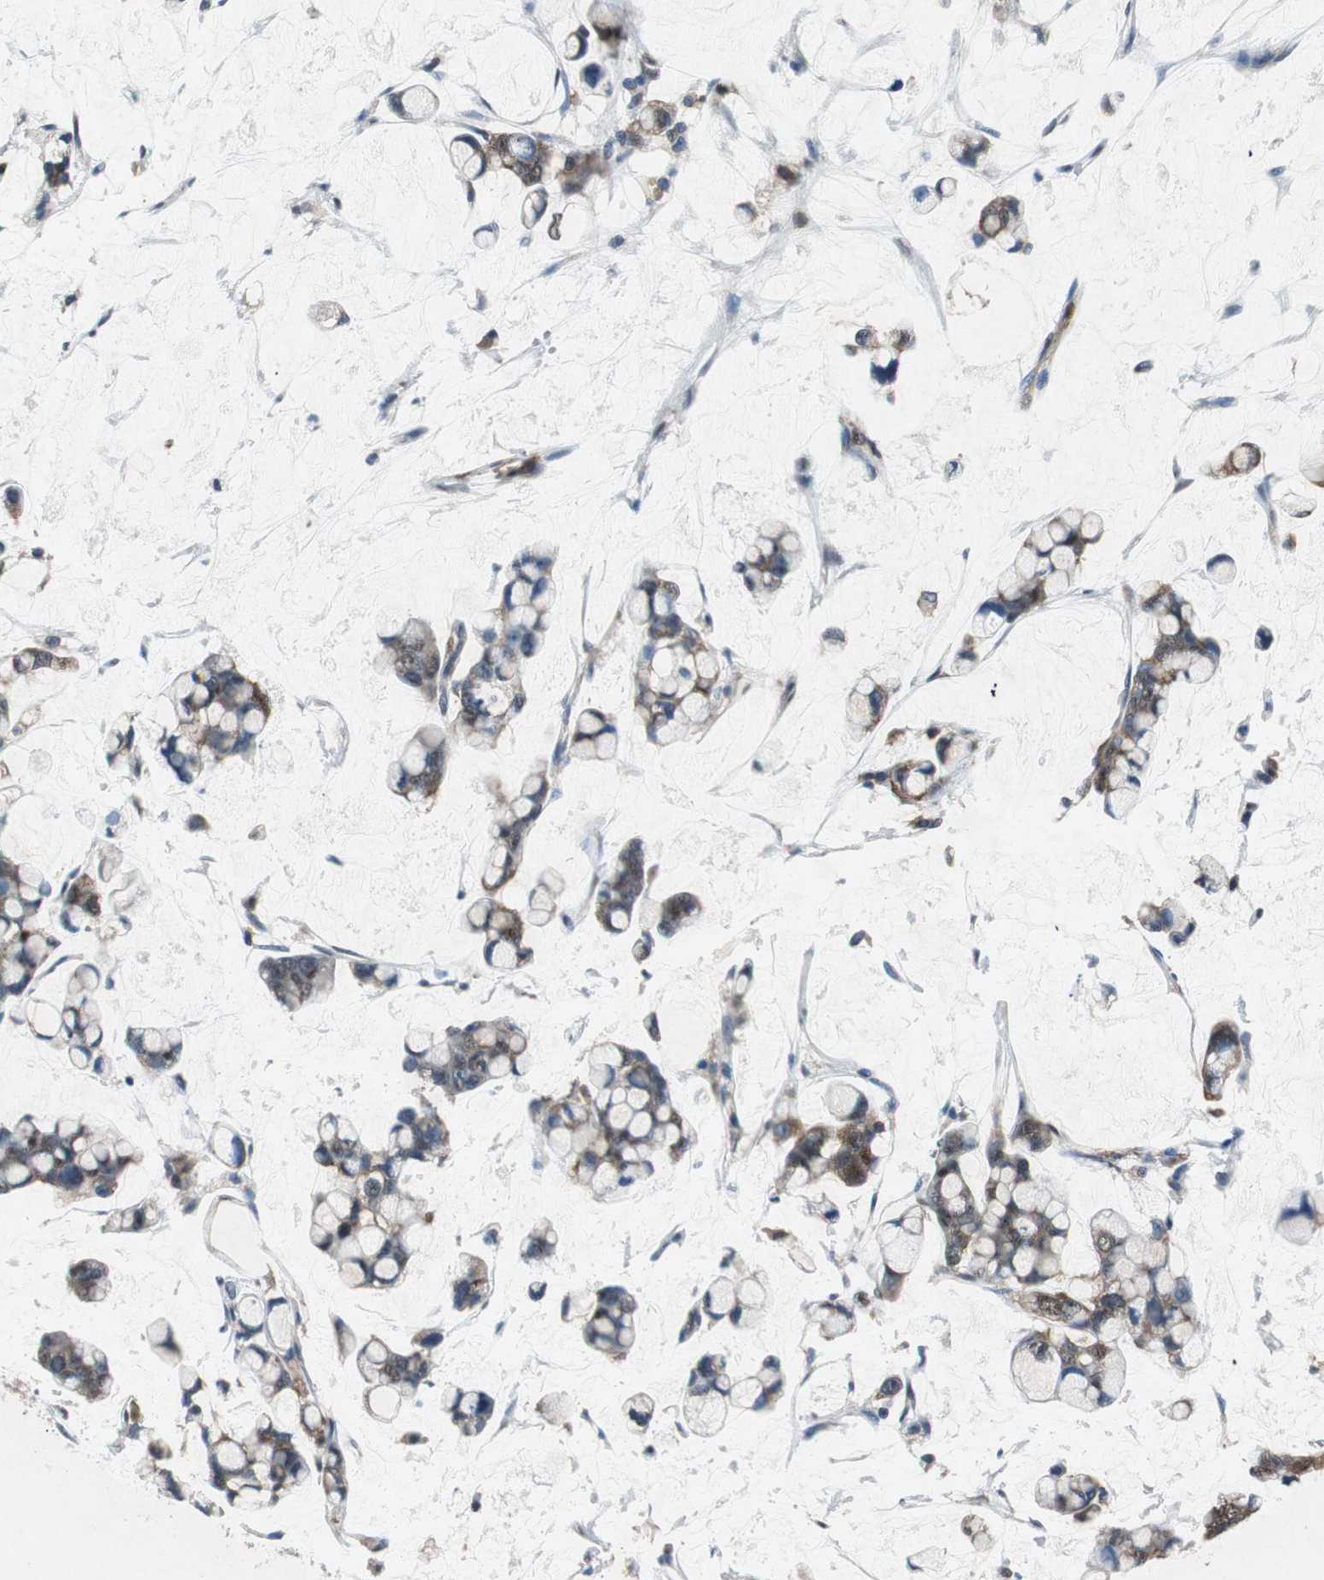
{"staining": {"intensity": "moderate", "quantity": ">75%", "location": "cytoplasmic/membranous"}, "tissue": "stomach cancer", "cell_type": "Tumor cells", "image_type": "cancer", "snomed": [{"axis": "morphology", "description": "Adenocarcinoma, NOS"}, {"axis": "topography", "description": "Stomach, lower"}], "caption": "Tumor cells reveal moderate cytoplasmic/membranous staining in approximately >75% of cells in stomach cancer.", "gene": "RPL35", "patient": {"sex": "male", "age": 84}}